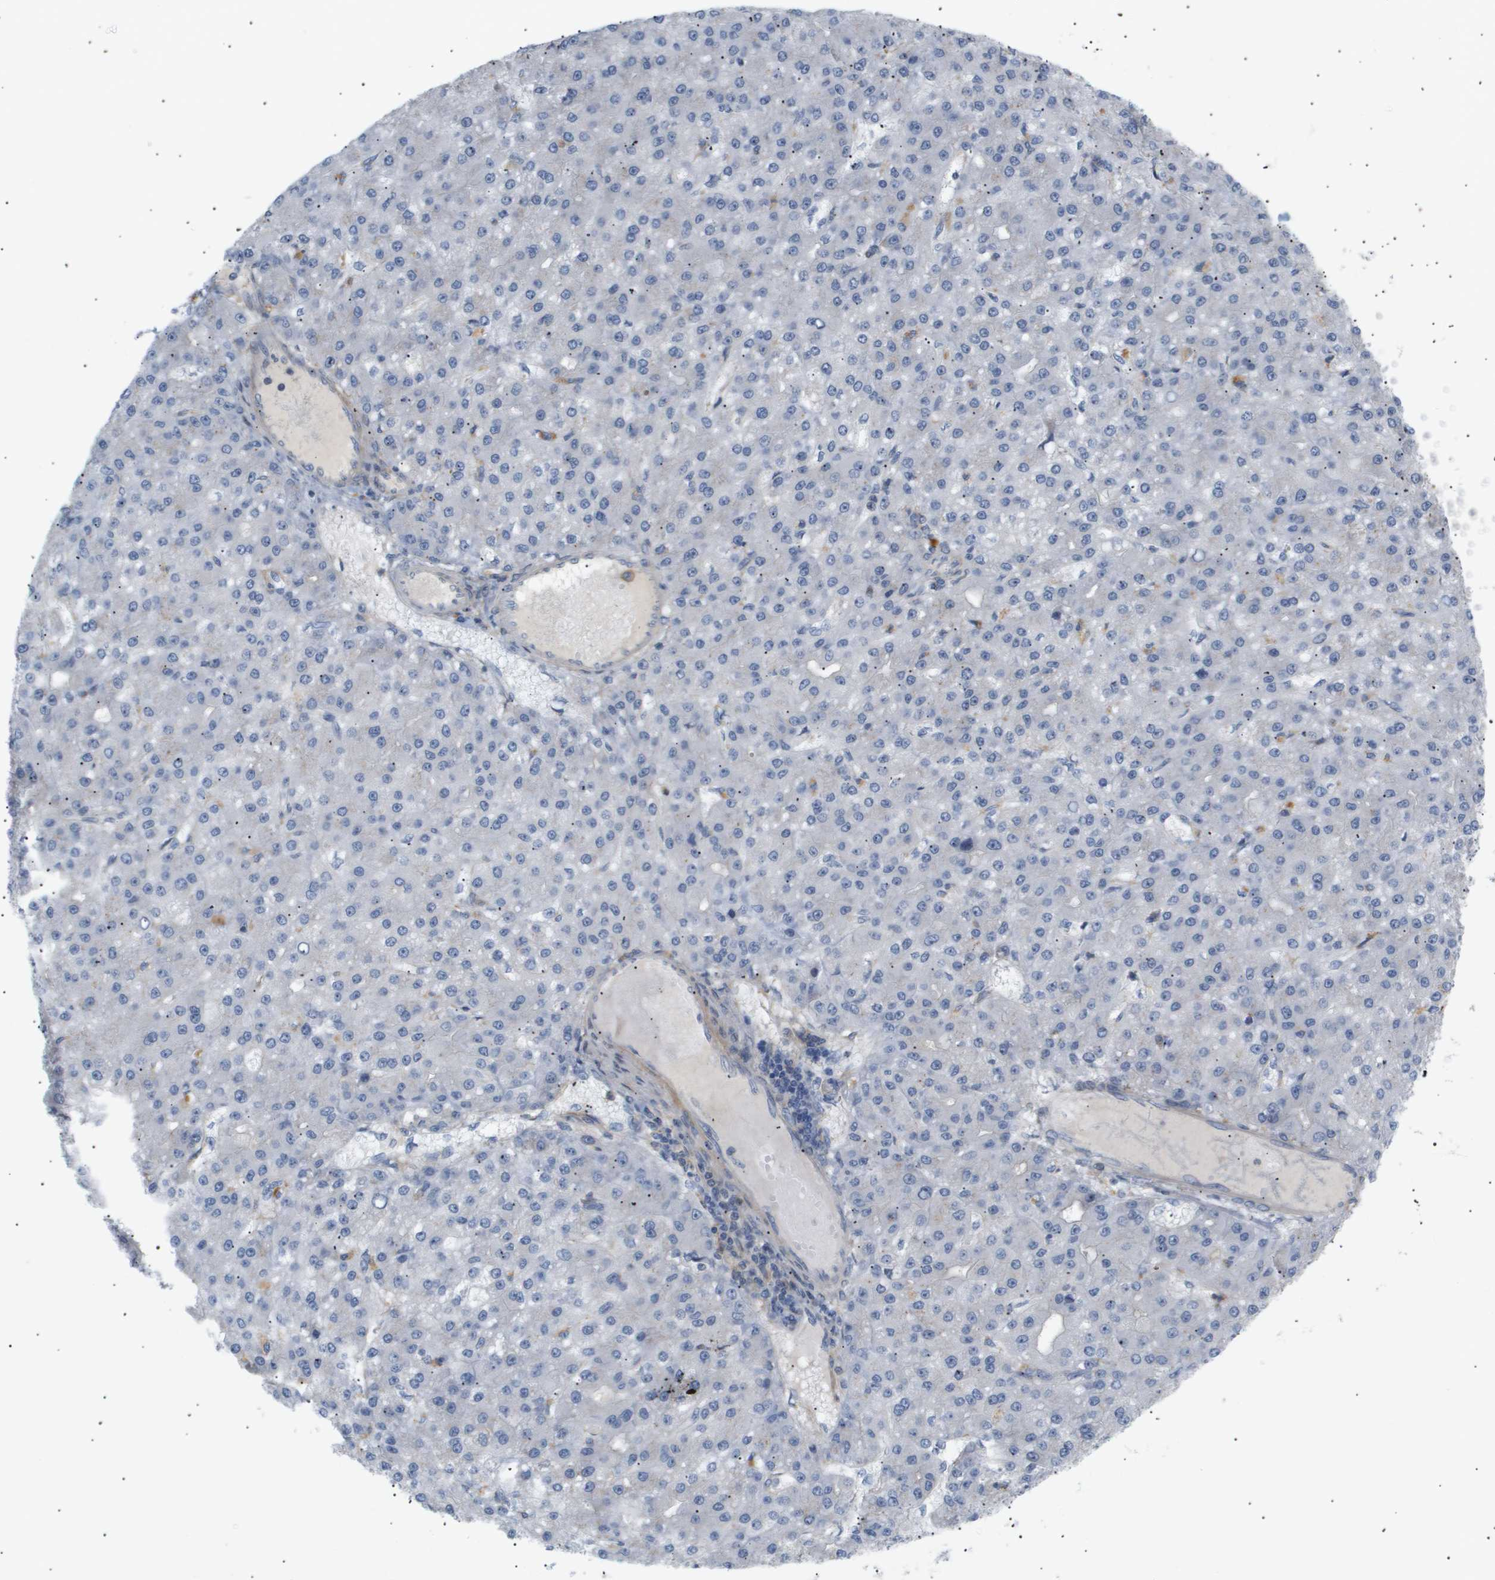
{"staining": {"intensity": "negative", "quantity": "none", "location": "none"}, "tissue": "liver cancer", "cell_type": "Tumor cells", "image_type": "cancer", "snomed": [{"axis": "morphology", "description": "Carcinoma, Hepatocellular, NOS"}, {"axis": "topography", "description": "Liver"}], "caption": "Immunohistochemistry of human hepatocellular carcinoma (liver) displays no staining in tumor cells.", "gene": "CORO2B", "patient": {"sex": "male", "age": 67}}